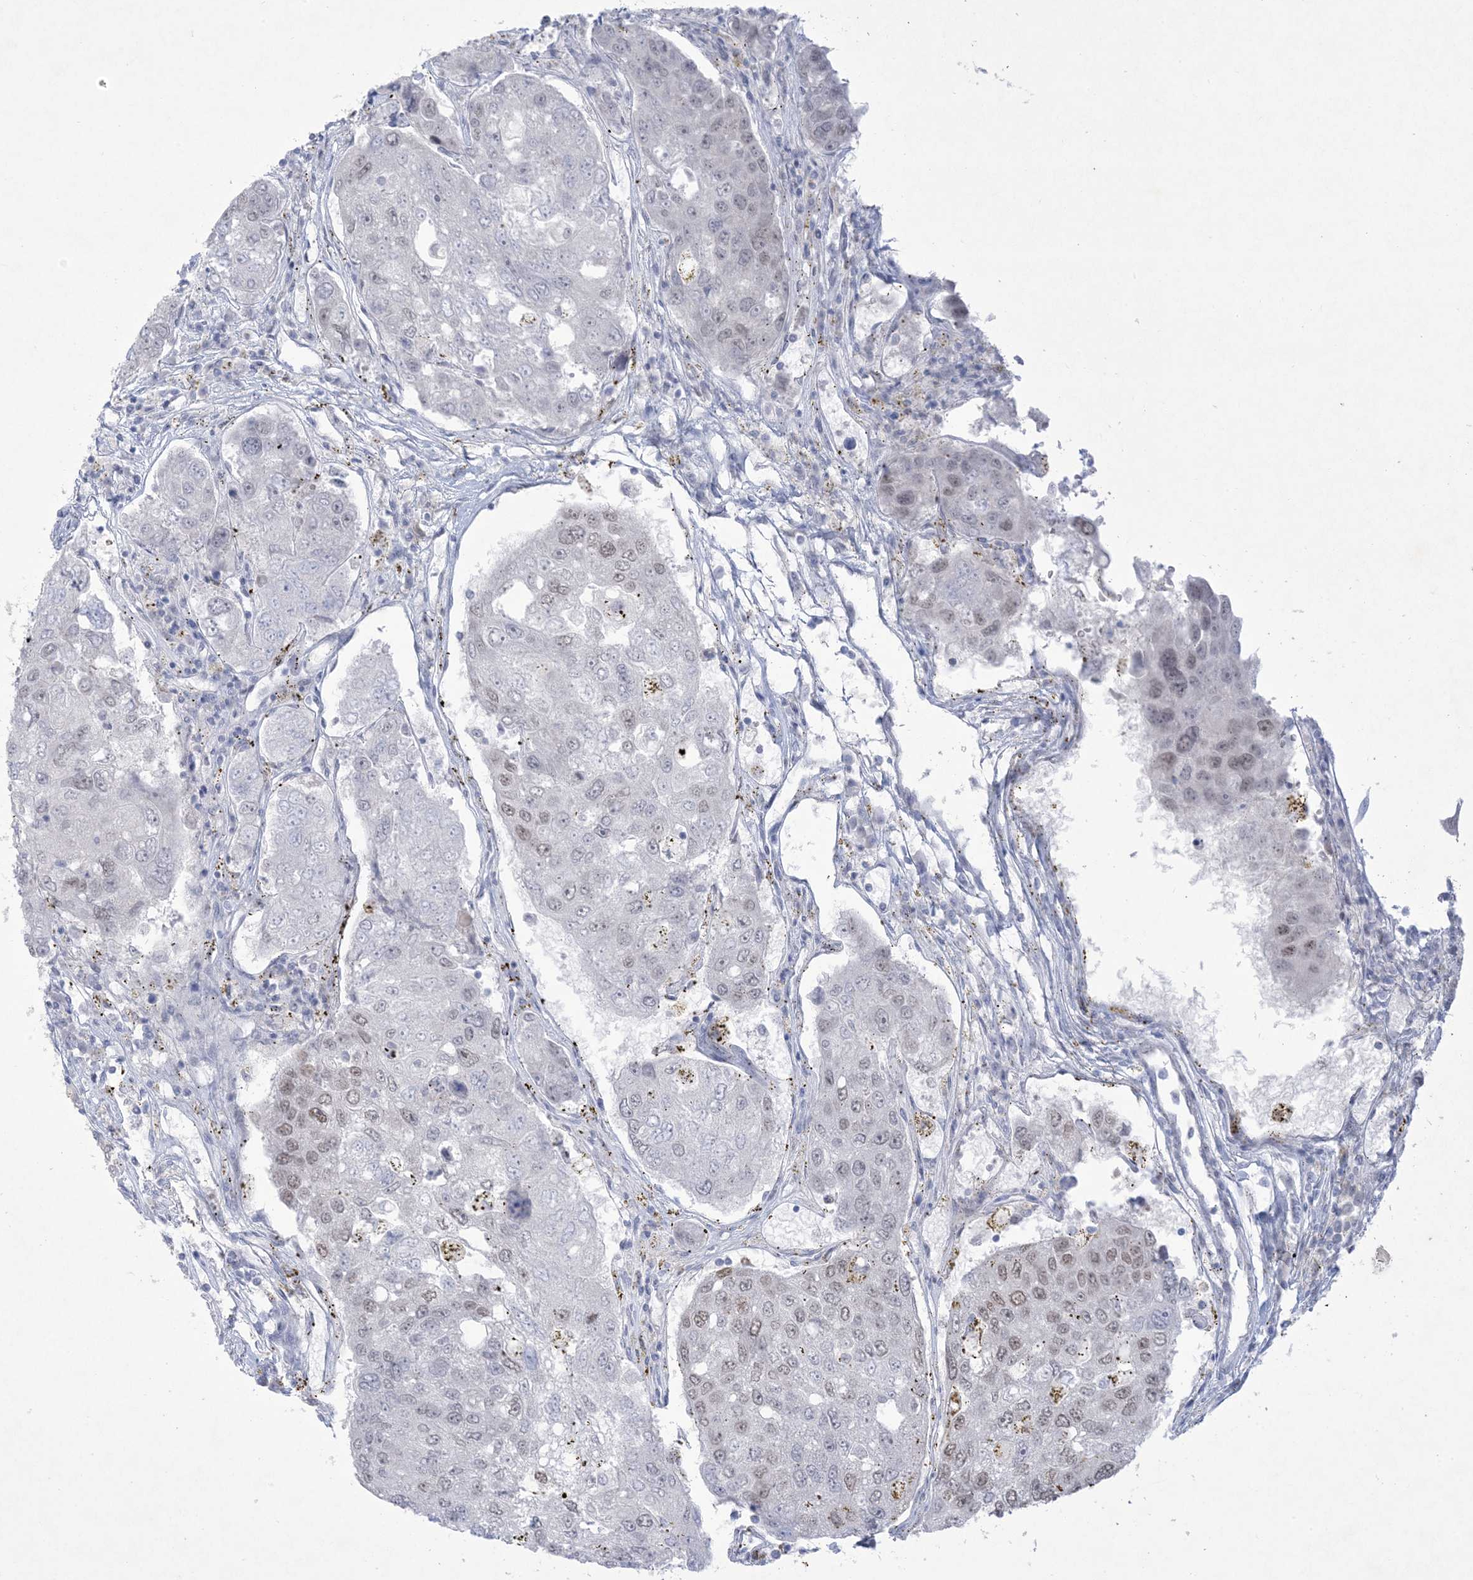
{"staining": {"intensity": "weak", "quantity": "<25%", "location": "nuclear"}, "tissue": "urothelial cancer", "cell_type": "Tumor cells", "image_type": "cancer", "snomed": [{"axis": "morphology", "description": "Urothelial carcinoma, High grade"}, {"axis": "topography", "description": "Lymph node"}, {"axis": "topography", "description": "Urinary bladder"}], "caption": "High power microscopy micrograph of an immunohistochemistry photomicrograph of urothelial carcinoma (high-grade), revealing no significant staining in tumor cells. Nuclei are stained in blue.", "gene": "HOMEZ", "patient": {"sex": "male", "age": 51}}